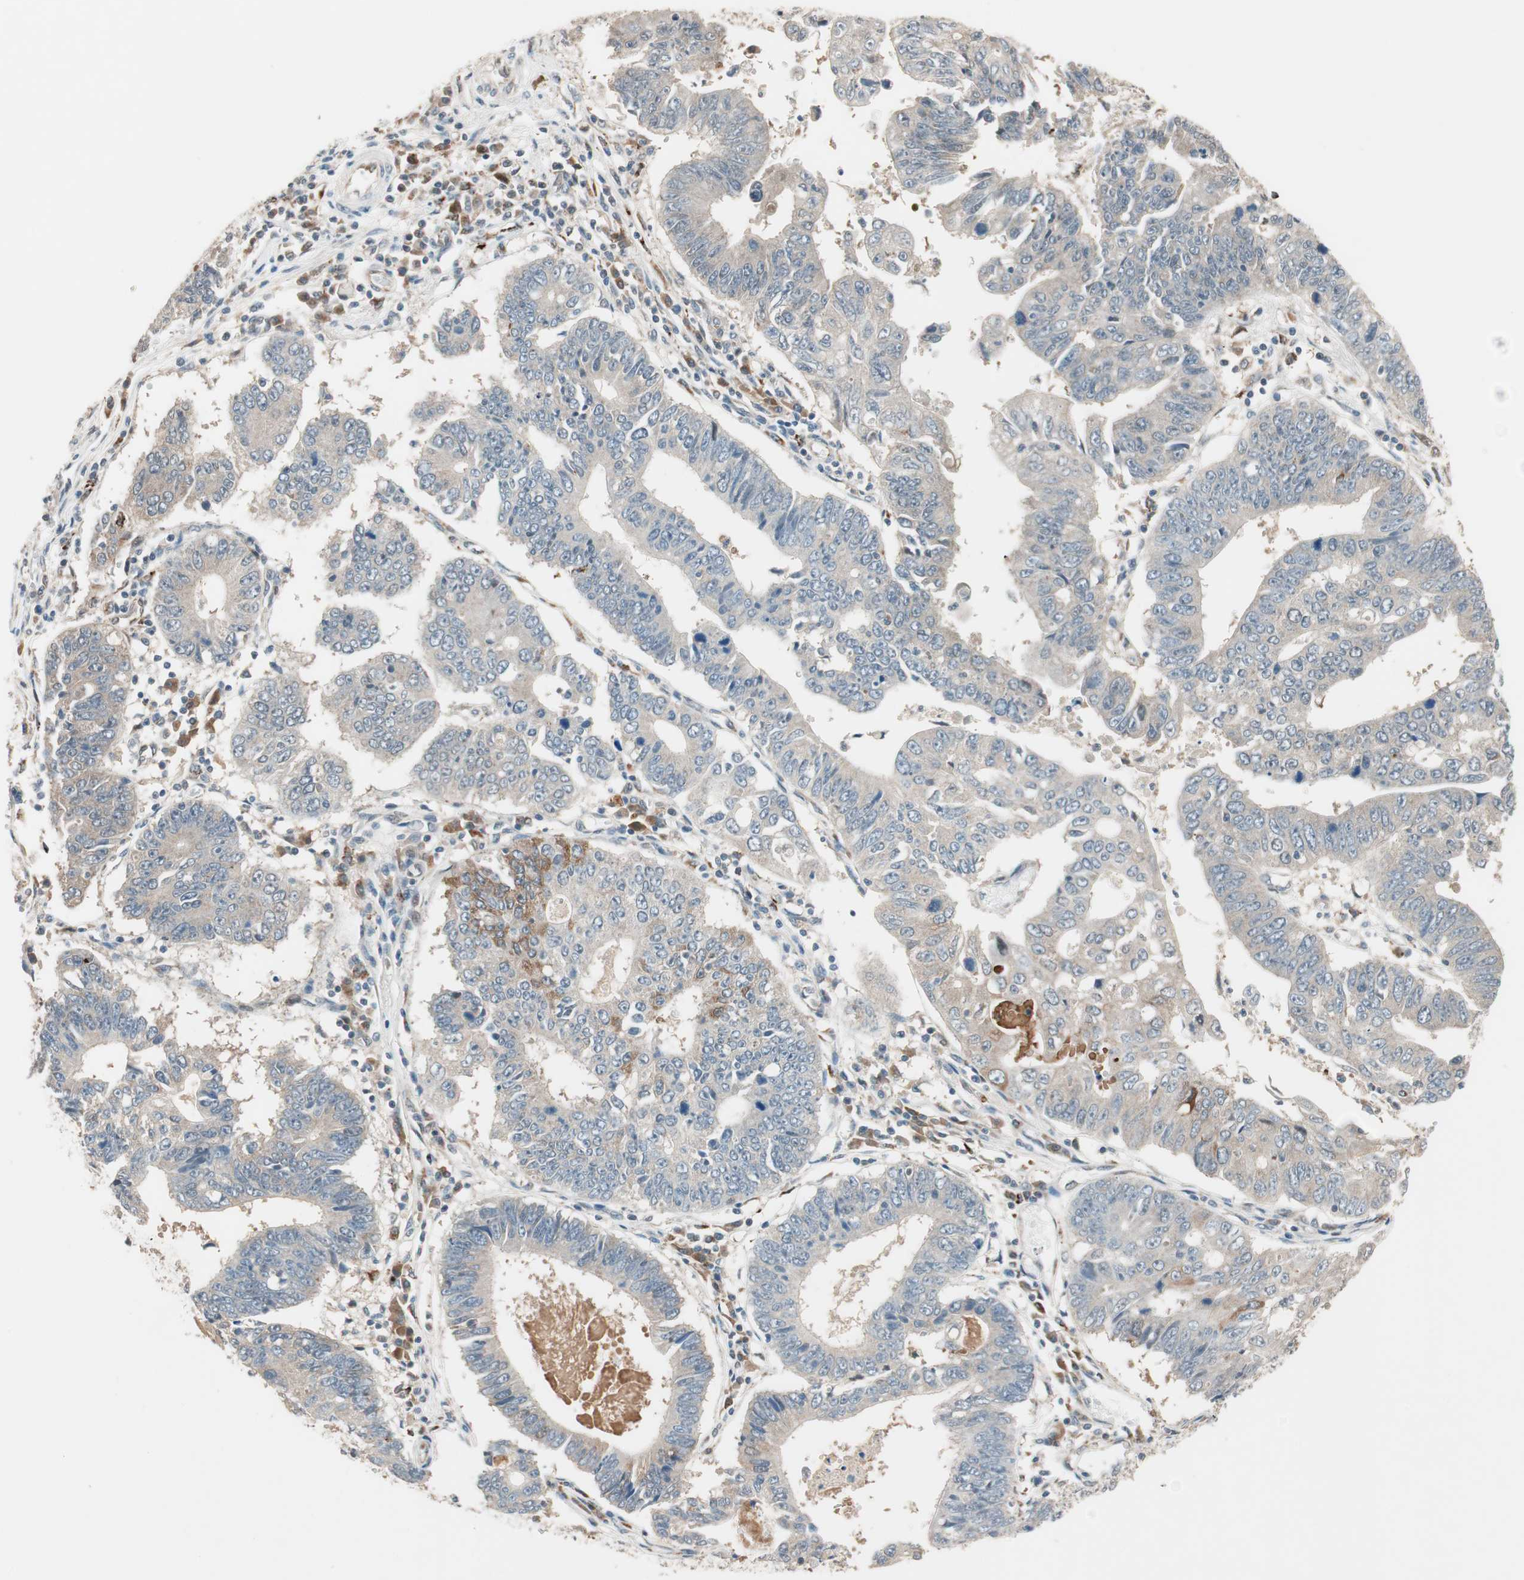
{"staining": {"intensity": "negative", "quantity": "none", "location": "none"}, "tissue": "stomach cancer", "cell_type": "Tumor cells", "image_type": "cancer", "snomed": [{"axis": "morphology", "description": "Adenocarcinoma, NOS"}, {"axis": "topography", "description": "Stomach"}], "caption": "High power microscopy image of an IHC image of stomach adenocarcinoma, revealing no significant staining in tumor cells. (Immunohistochemistry (ihc), brightfield microscopy, high magnification).", "gene": "PIK3R3", "patient": {"sex": "male", "age": 59}}